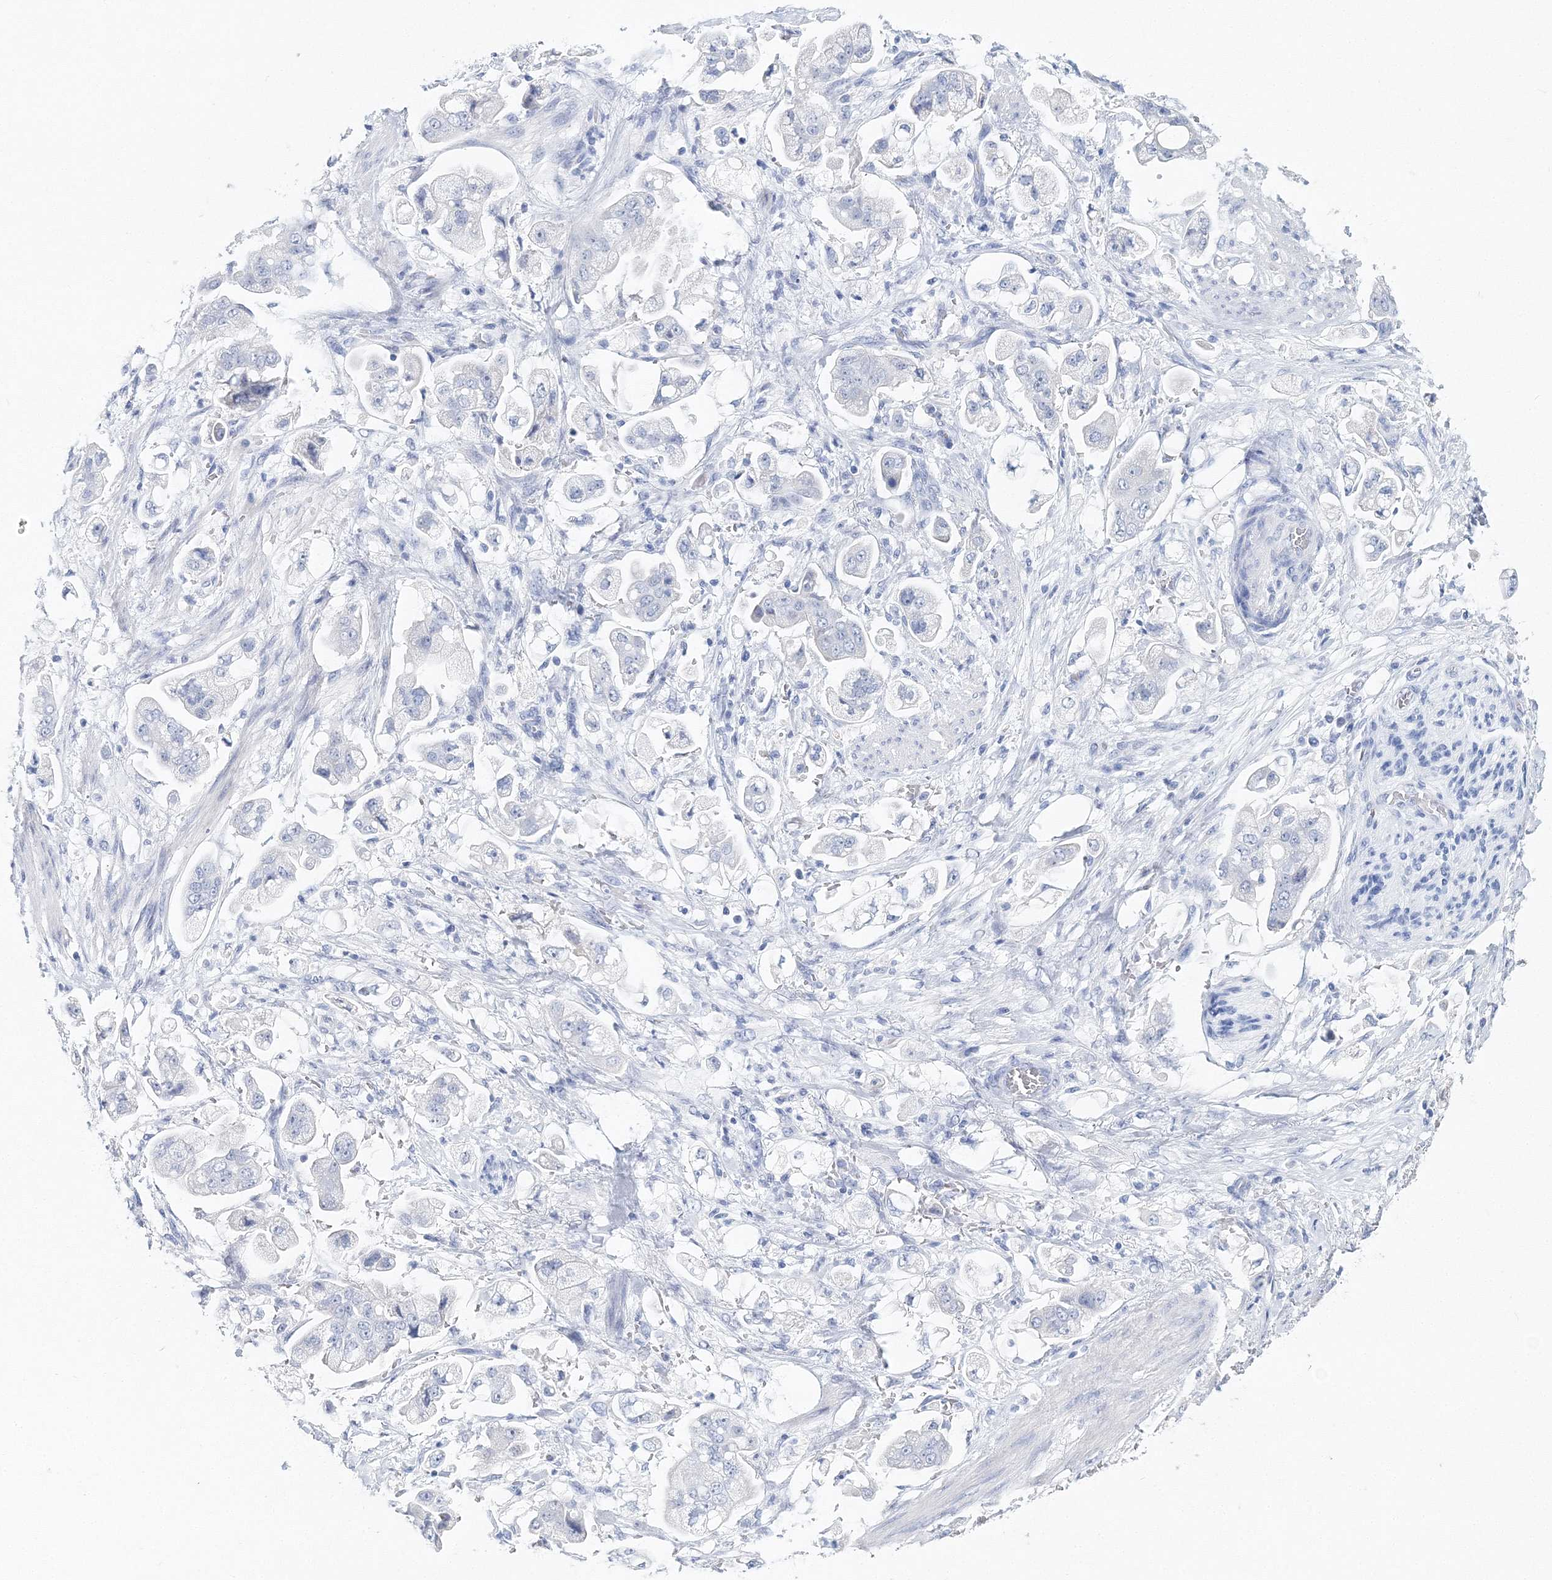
{"staining": {"intensity": "negative", "quantity": "none", "location": "none"}, "tissue": "stomach cancer", "cell_type": "Tumor cells", "image_type": "cancer", "snomed": [{"axis": "morphology", "description": "Adenocarcinoma, NOS"}, {"axis": "topography", "description": "Stomach"}], "caption": "DAB immunohistochemical staining of human stomach cancer (adenocarcinoma) exhibits no significant positivity in tumor cells. (Immunohistochemistry (ihc), brightfield microscopy, high magnification).", "gene": "MYOZ2", "patient": {"sex": "male", "age": 62}}